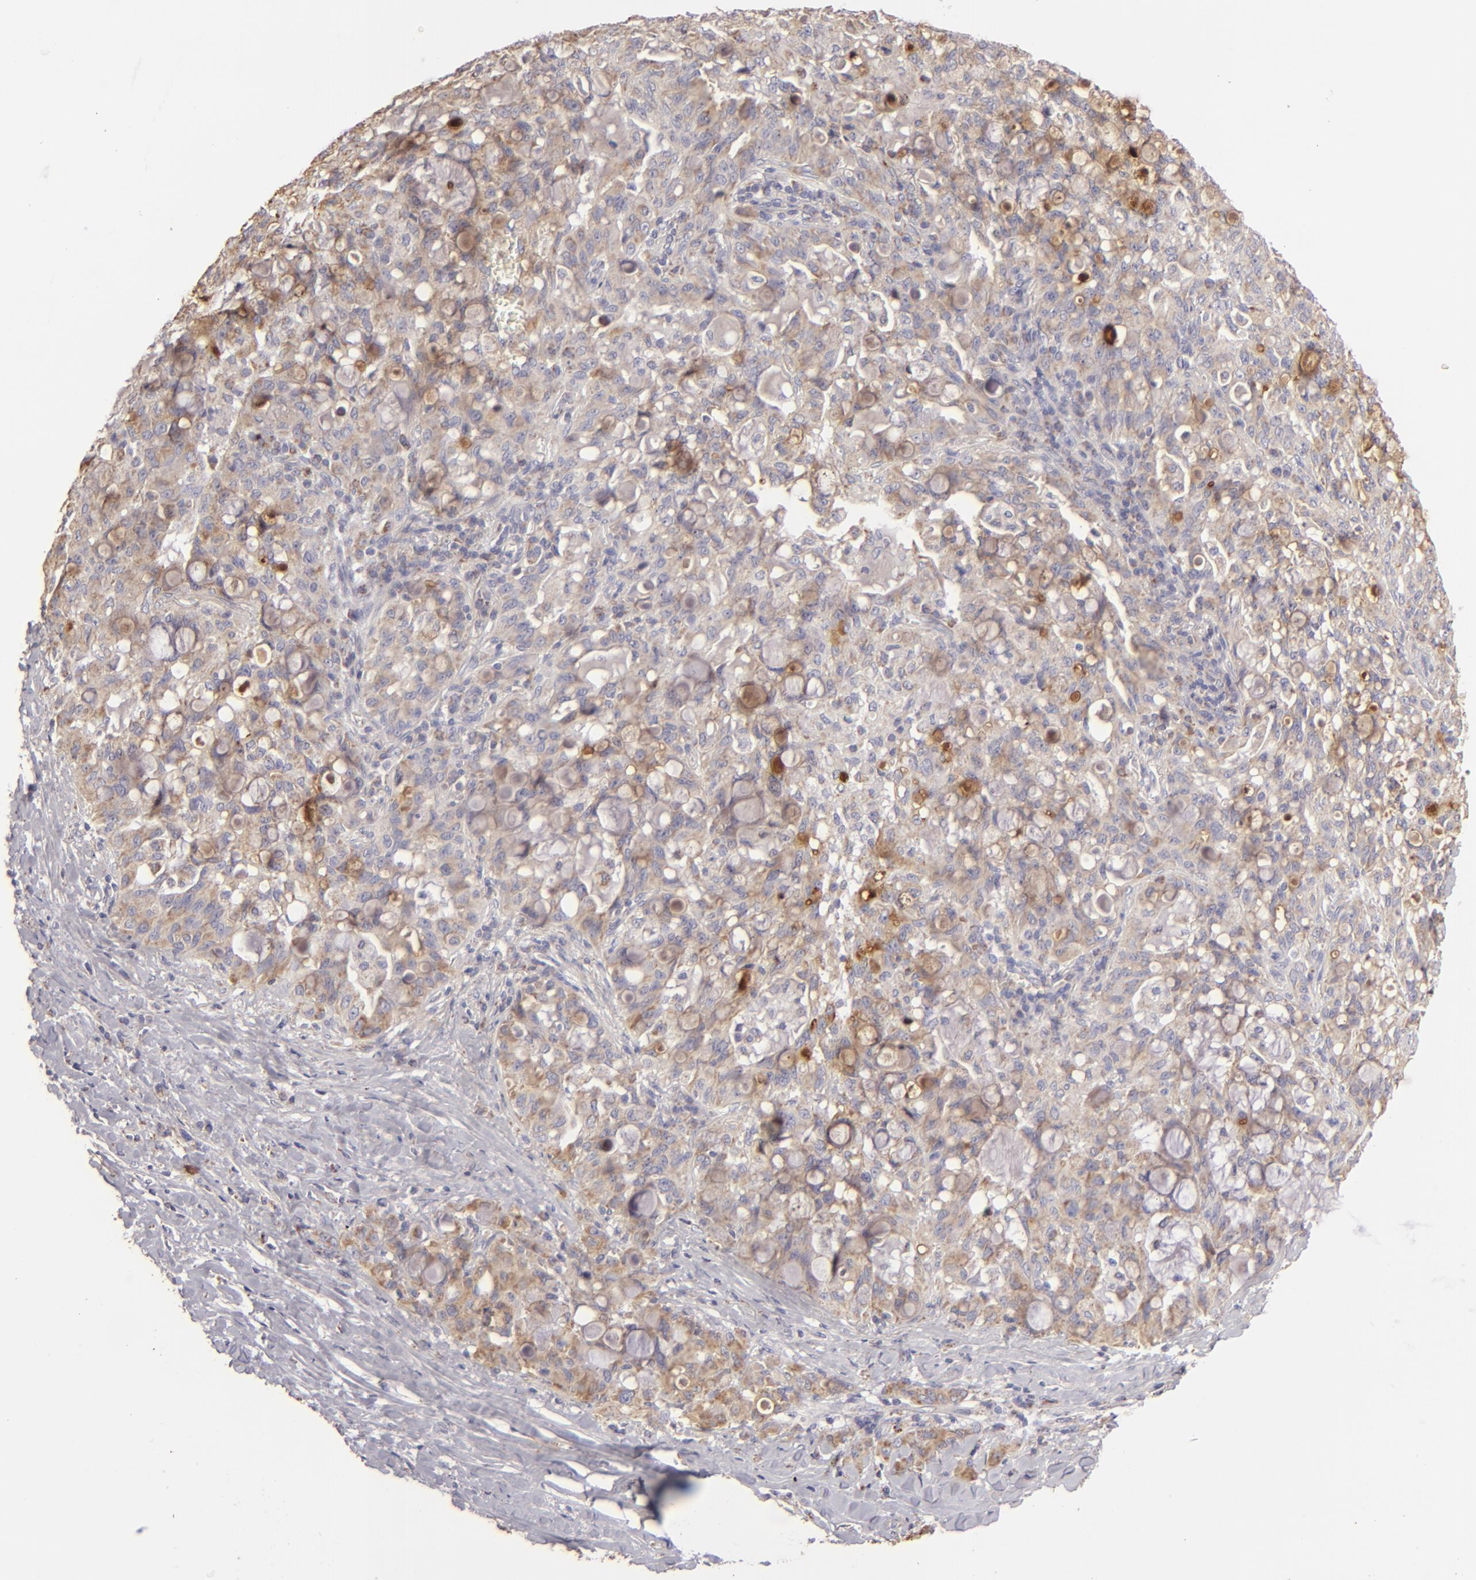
{"staining": {"intensity": "weak", "quantity": ">75%", "location": "cytoplasmic/membranous"}, "tissue": "lung cancer", "cell_type": "Tumor cells", "image_type": "cancer", "snomed": [{"axis": "morphology", "description": "Adenocarcinoma, NOS"}, {"axis": "topography", "description": "Lung"}], "caption": "Immunohistochemistry (IHC) (DAB) staining of lung cancer (adenocarcinoma) demonstrates weak cytoplasmic/membranous protein expression in approximately >75% of tumor cells.", "gene": "CFB", "patient": {"sex": "female", "age": 44}}